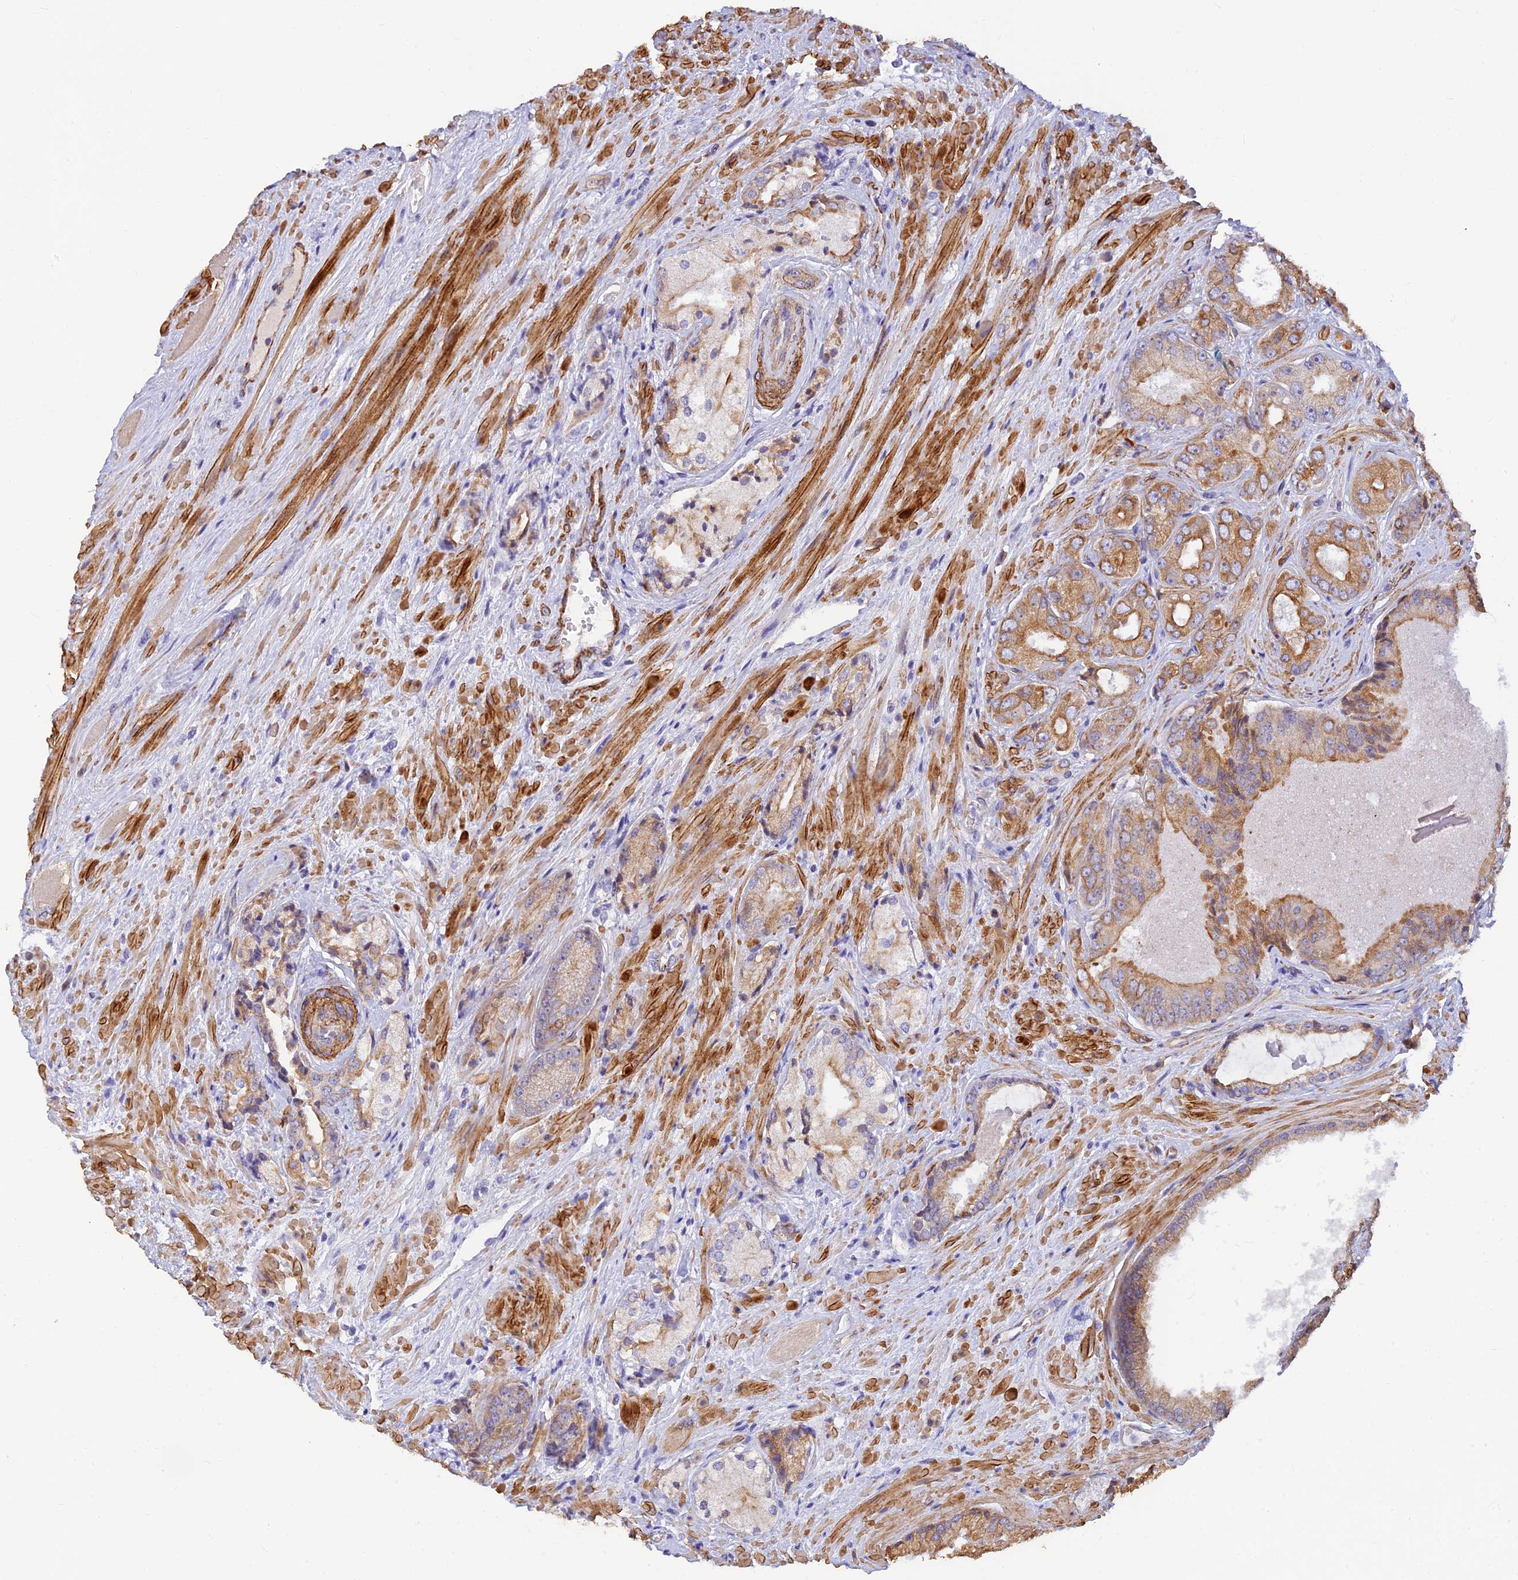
{"staining": {"intensity": "moderate", "quantity": "25%-75%", "location": "cytoplasmic/membranous"}, "tissue": "prostate cancer", "cell_type": "Tumor cells", "image_type": "cancer", "snomed": [{"axis": "morphology", "description": "Adenocarcinoma, High grade"}, {"axis": "topography", "description": "Prostate"}], "caption": "Brown immunohistochemical staining in human prostate cancer (high-grade adenocarcinoma) shows moderate cytoplasmic/membranous staining in about 25%-75% of tumor cells. Using DAB (brown) and hematoxylin (blue) stains, captured at high magnification using brightfield microscopy.", "gene": "ALDH1L2", "patient": {"sex": "male", "age": 71}}